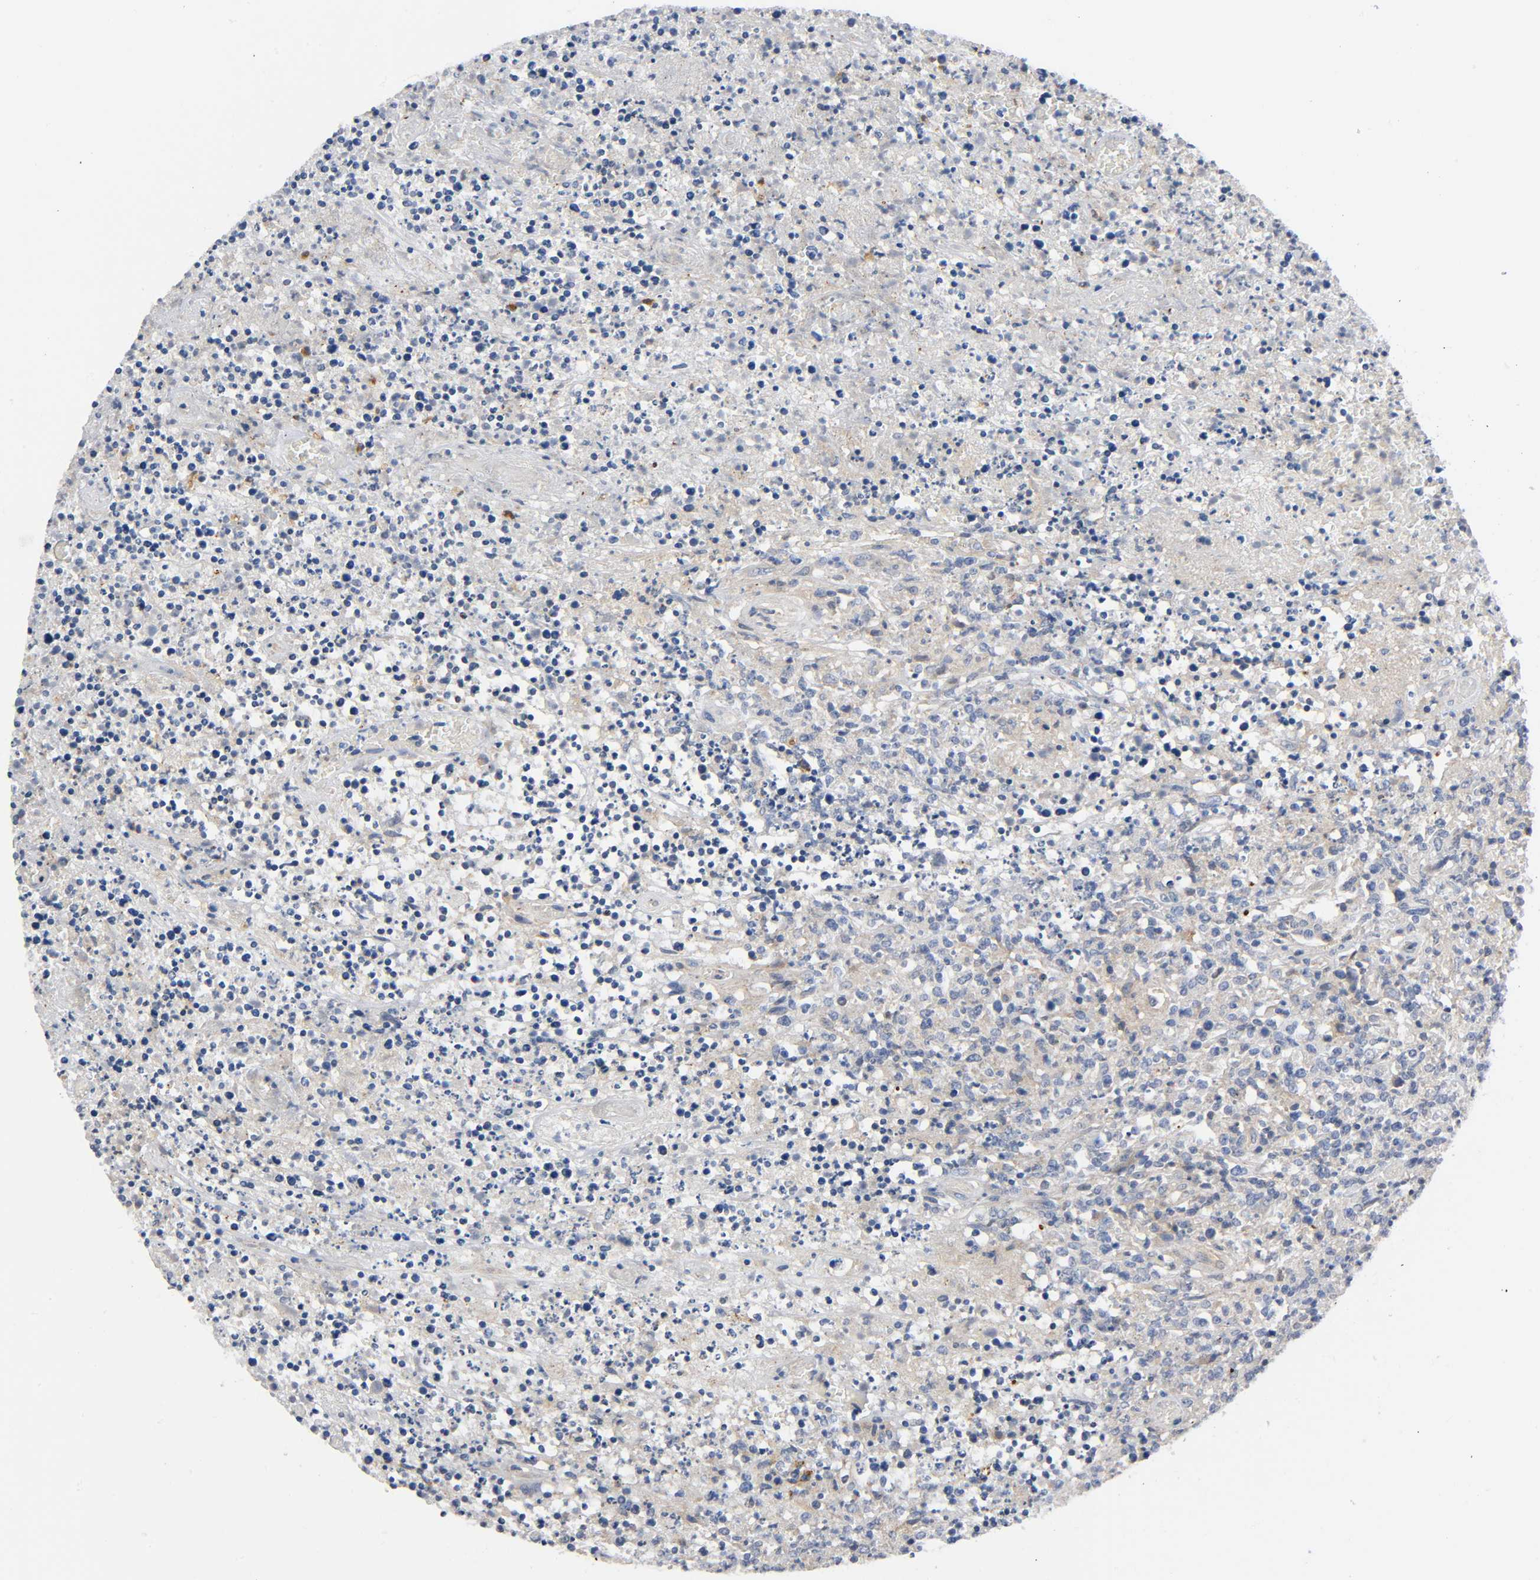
{"staining": {"intensity": "weak", "quantity": ">75%", "location": "cytoplasmic/membranous"}, "tissue": "lymphoma", "cell_type": "Tumor cells", "image_type": "cancer", "snomed": [{"axis": "morphology", "description": "Malignant lymphoma, non-Hodgkin's type, High grade"}, {"axis": "topography", "description": "Lymph node"}], "caption": "A high-resolution micrograph shows immunohistochemistry (IHC) staining of lymphoma, which displays weak cytoplasmic/membranous positivity in about >75% of tumor cells.", "gene": "HDAC6", "patient": {"sex": "female", "age": 84}}